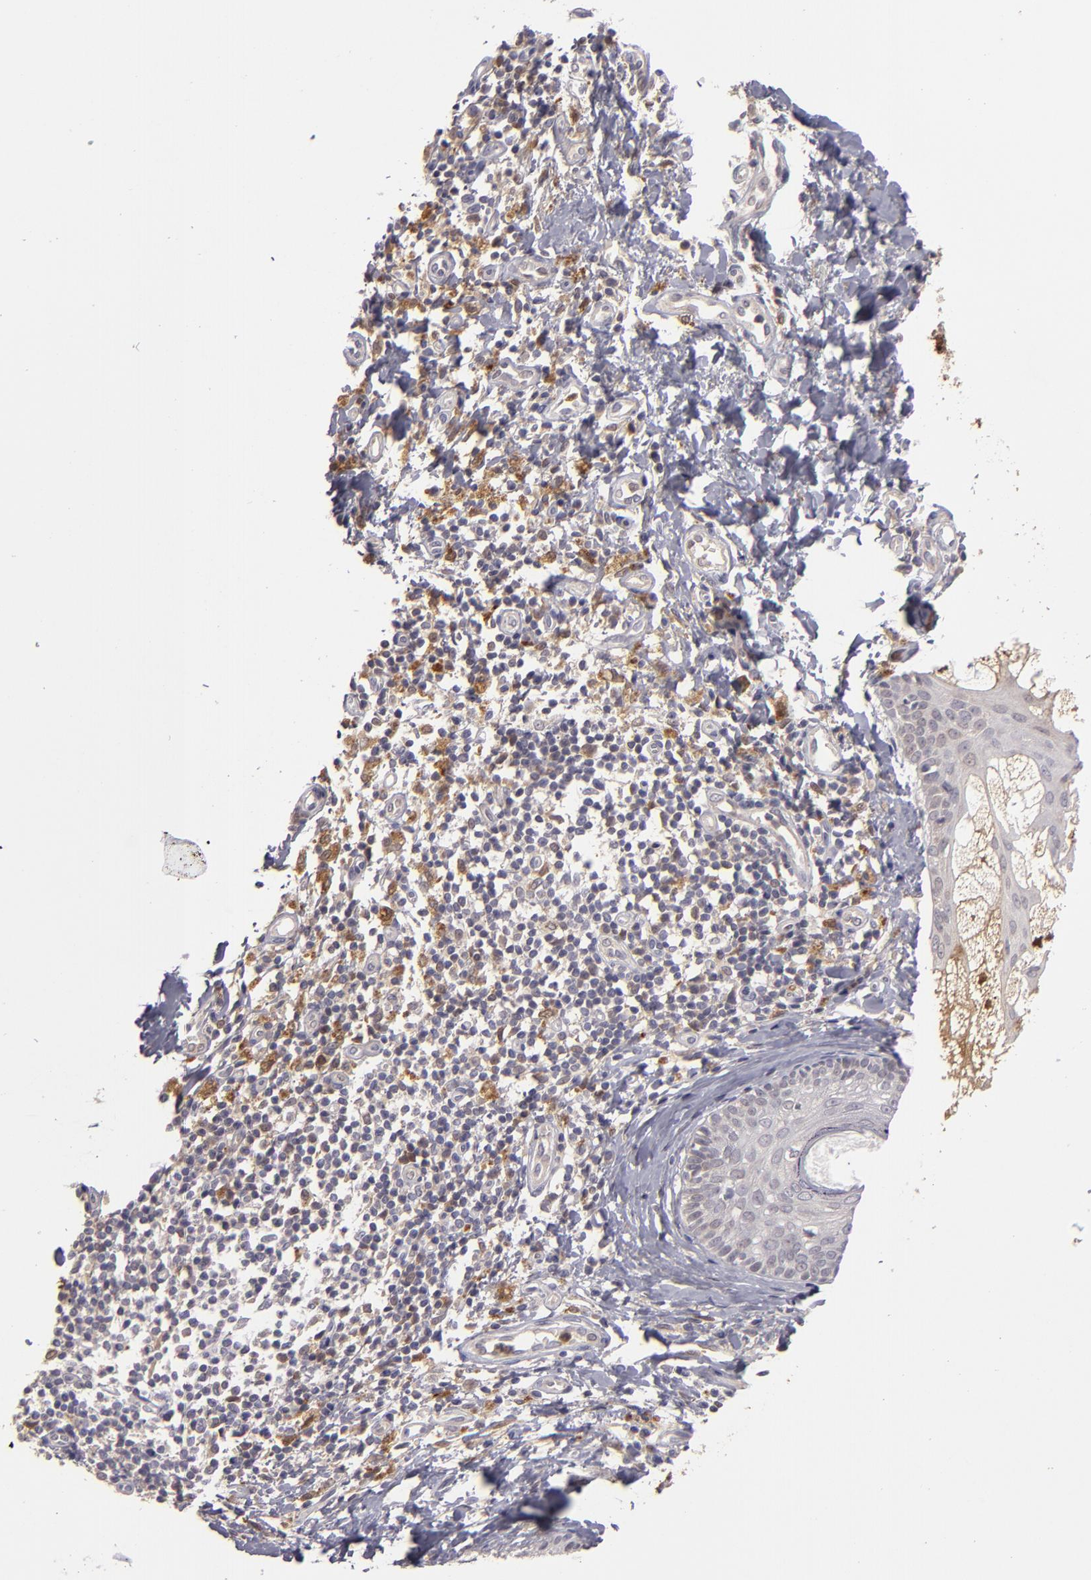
{"staining": {"intensity": "weak", "quantity": "25%-75%", "location": "cytoplasmic/membranous"}, "tissue": "melanoma", "cell_type": "Tumor cells", "image_type": "cancer", "snomed": [{"axis": "morphology", "description": "Malignant melanoma, NOS"}, {"axis": "topography", "description": "Skin"}], "caption": "Brown immunohistochemical staining in melanoma displays weak cytoplasmic/membranous staining in approximately 25%-75% of tumor cells.", "gene": "FHIT", "patient": {"sex": "male", "age": 23}}